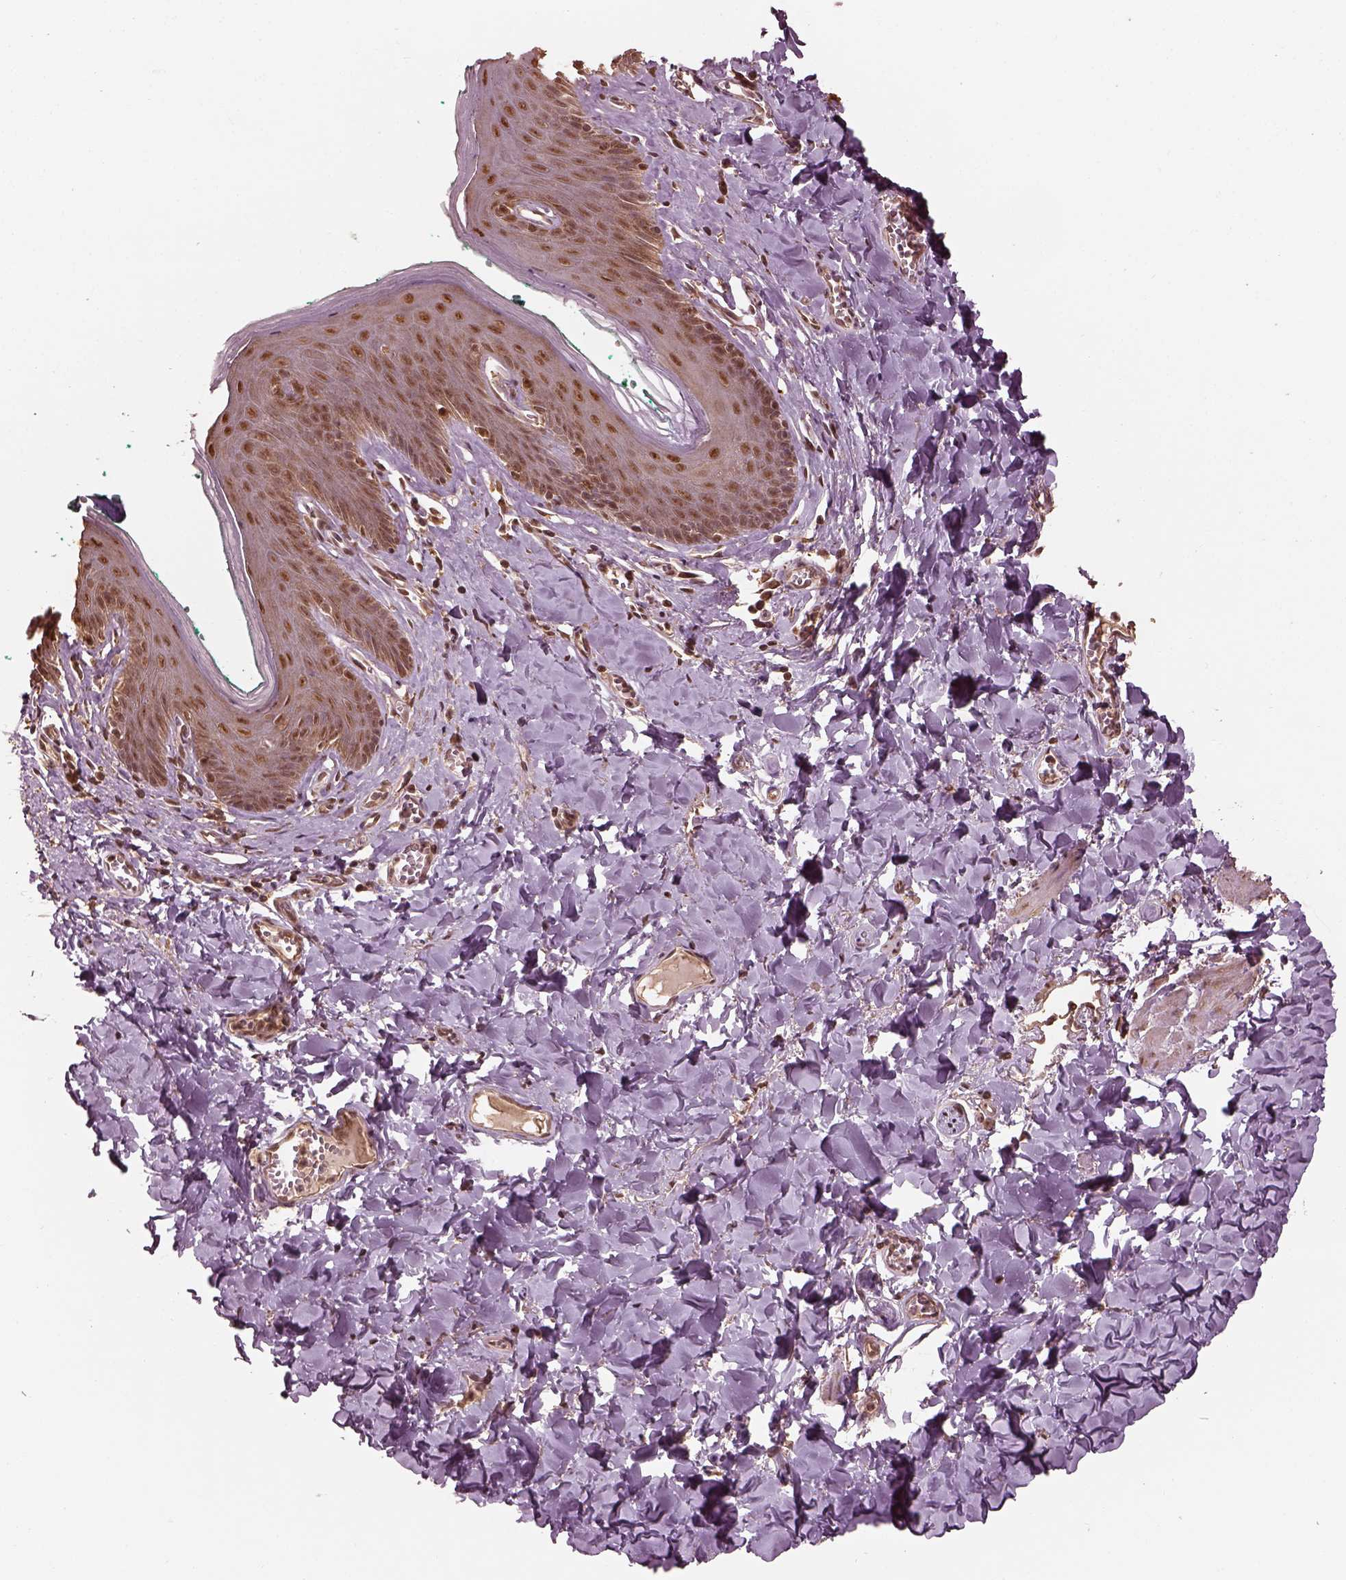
{"staining": {"intensity": "strong", "quantity": ">75%", "location": "nuclear"}, "tissue": "skin", "cell_type": "Epidermal cells", "image_type": "normal", "snomed": [{"axis": "morphology", "description": "Normal tissue, NOS"}, {"axis": "topography", "description": "Vulva"}, {"axis": "topography", "description": "Peripheral nerve tissue"}], "caption": "This is an image of IHC staining of benign skin, which shows strong expression in the nuclear of epidermal cells.", "gene": "PSMC5", "patient": {"sex": "female", "age": 66}}